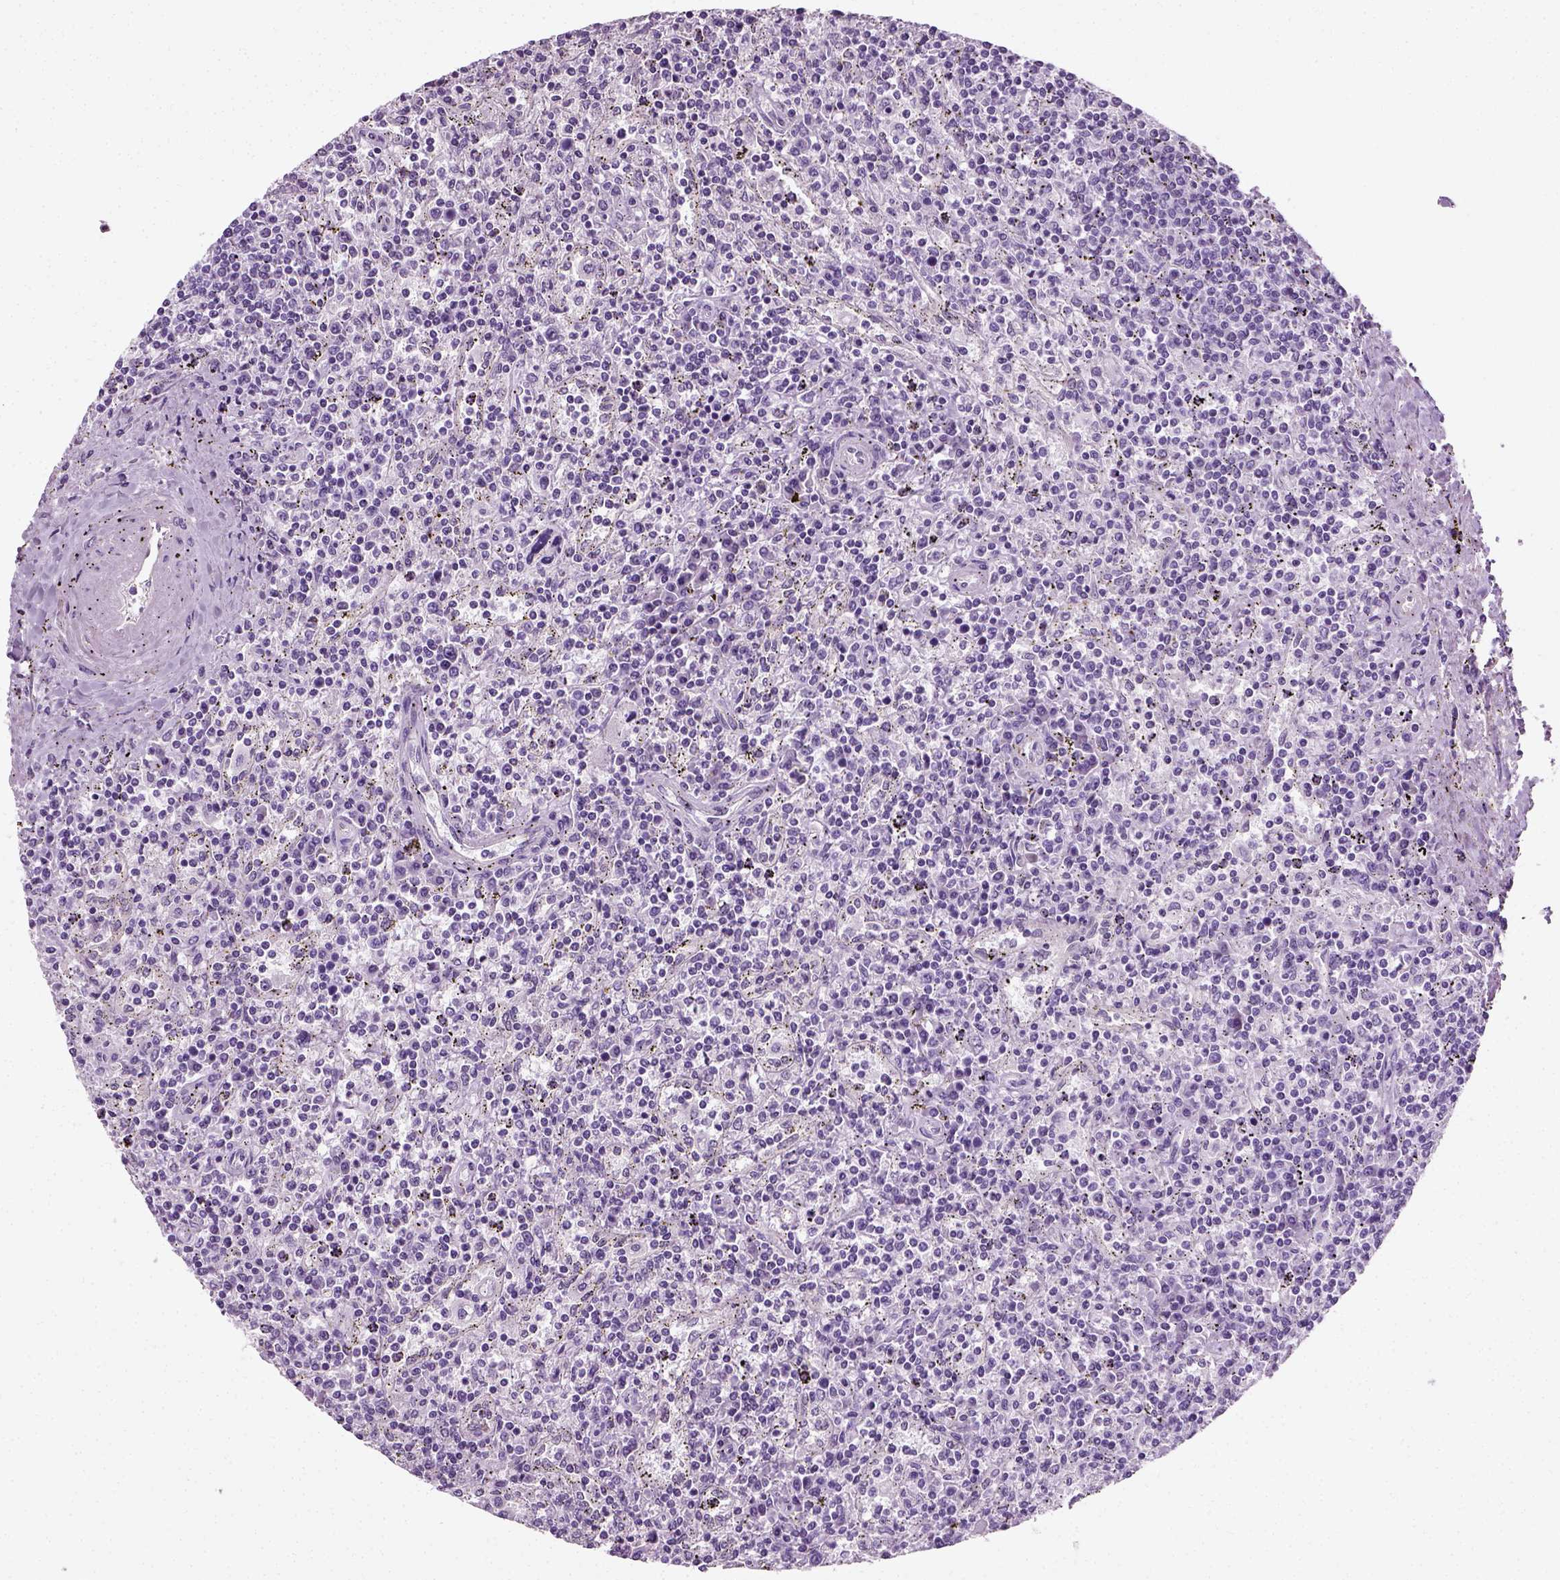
{"staining": {"intensity": "negative", "quantity": "none", "location": "none"}, "tissue": "lymphoma", "cell_type": "Tumor cells", "image_type": "cancer", "snomed": [{"axis": "morphology", "description": "Malignant lymphoma, non-Hodgkin's type, Low grade"}, {"axis": "topography", "description": "Spleen"}], "caption": "Immunohistochemistry of malignant lymphoma, non-Hodgkin's type (low-grade) displays no staining in tumor cells.", "gene": "SPATA31E1", "patient": {"sex": "male", "age": 62}}